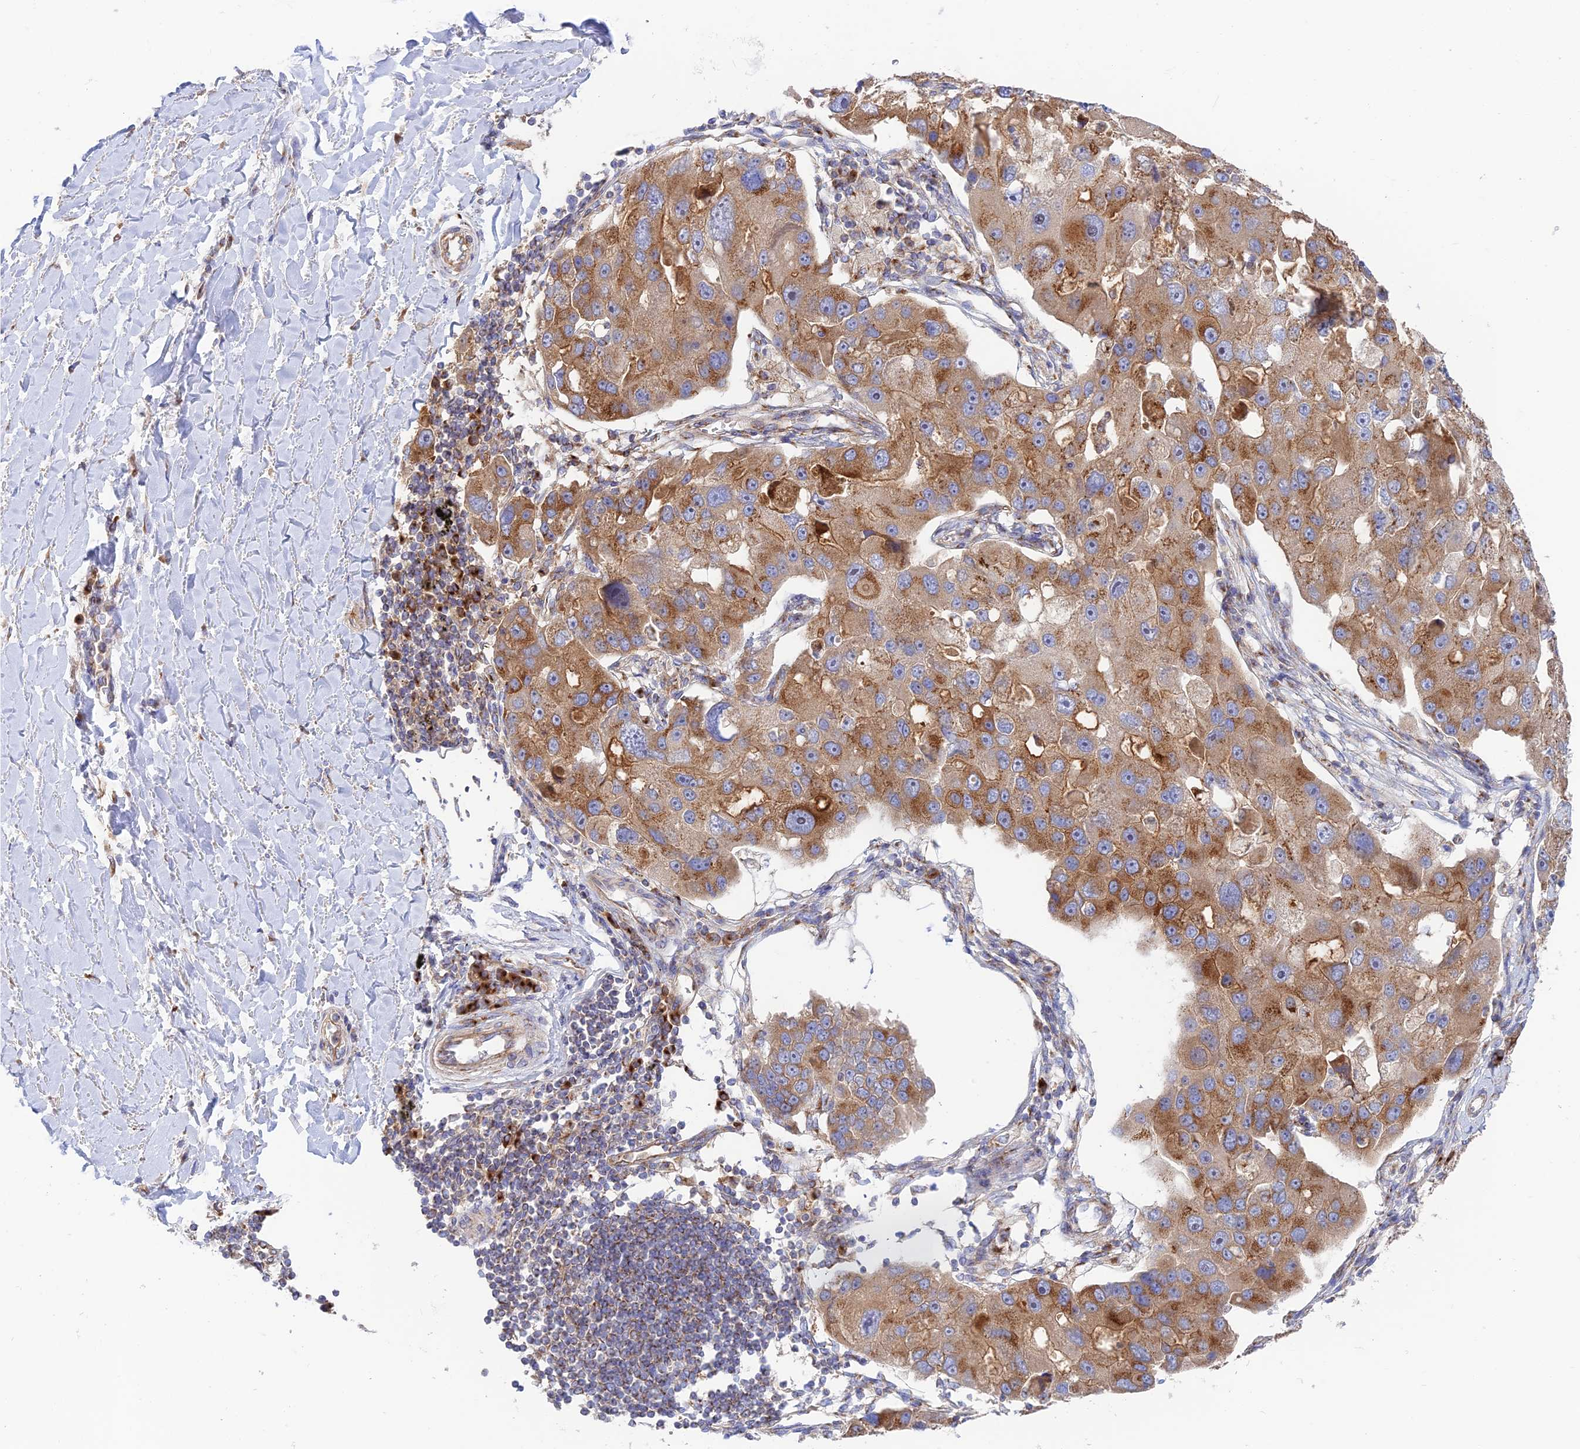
{"staining": {"intensity": "strong", "quantity": ">75%", "location": "cytoplasmic/membranous"}, "tissue": "lung cancer", "cell_type": "Tumor cells", "image_type": "cancer", "snomed": [{"axis": "morphology", "description": "Adenocarcinoma, NOS"}, {"axis": "topography", "description": "Lung"}], "caption": "The photomicrograph demonstrates immunohistochemical staining of lung cancer. There is strong cytoplasmic/membranous positivity is present in about >75% of tumor cells. (Stains: DAB (3,3'-diaminobenzidine) in brown, nuclei in blue, Microscopy: brightfield microscopy at high magnification).", "gene": "GOLGA3", "patient": {"sex": "female", "age": 54}}